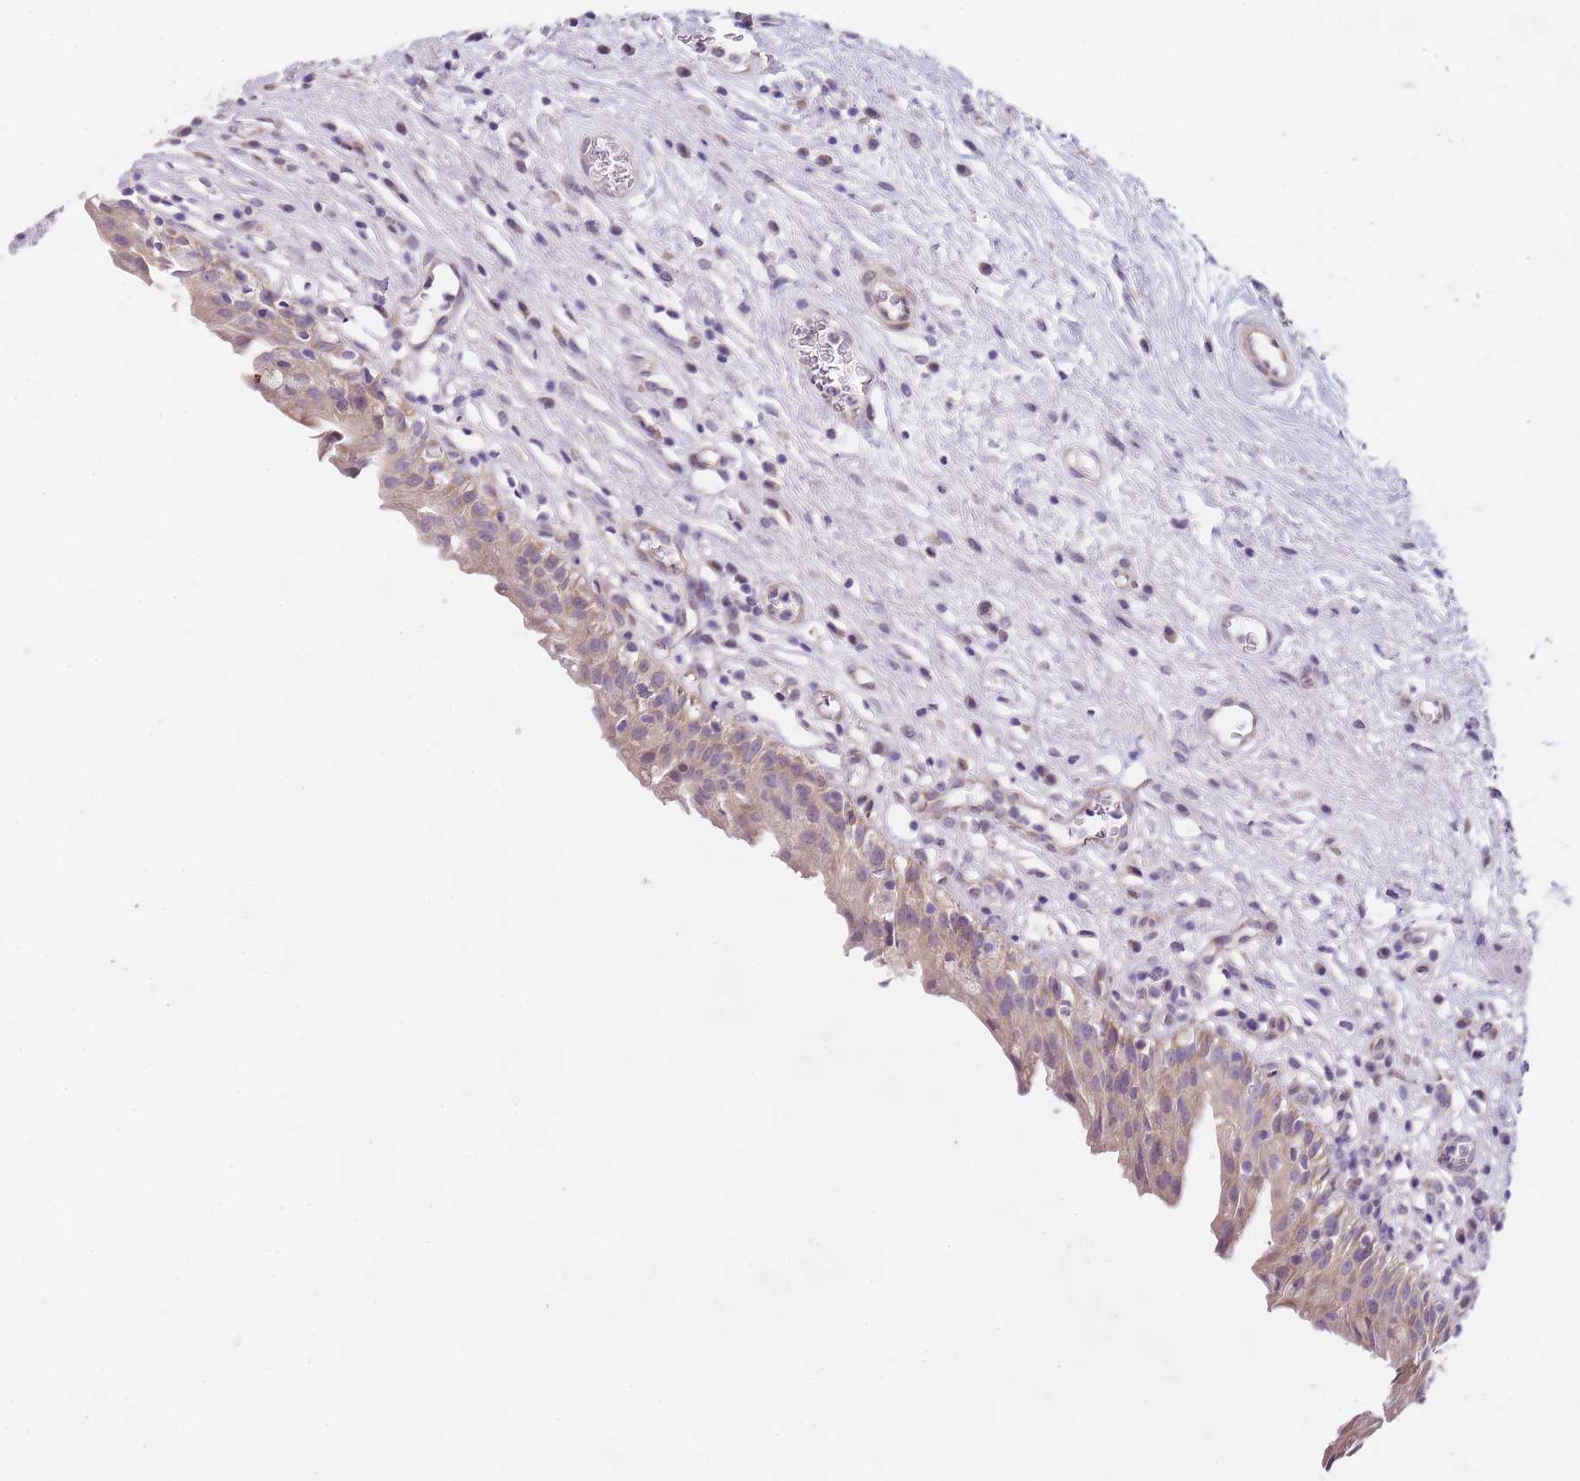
{"staining": {"intensity": "weak", "quantity": "<25%", "location": "cytoplasmic/membranous"}, "tissue": "urinary bladder", "cell_type": "Urothelial cells", "image_type": "normal", "snomed": [{"axis": "morphology", "description": "Normal tissue, NOS"}, {"axis": "morphology", "description": "Inflammation, NOS"}, {"axis": "topography", "description": "Urinary bladder"}], "caption": "This is a micrograph of immunohistochemistry (IHC) staining of unremarkable urinary bladder, which shows no staining in urothelial cells. Nuclei are stained in blue.", "gene": "TBC1D9", "patient": {"sex": "male", "age": 63}}